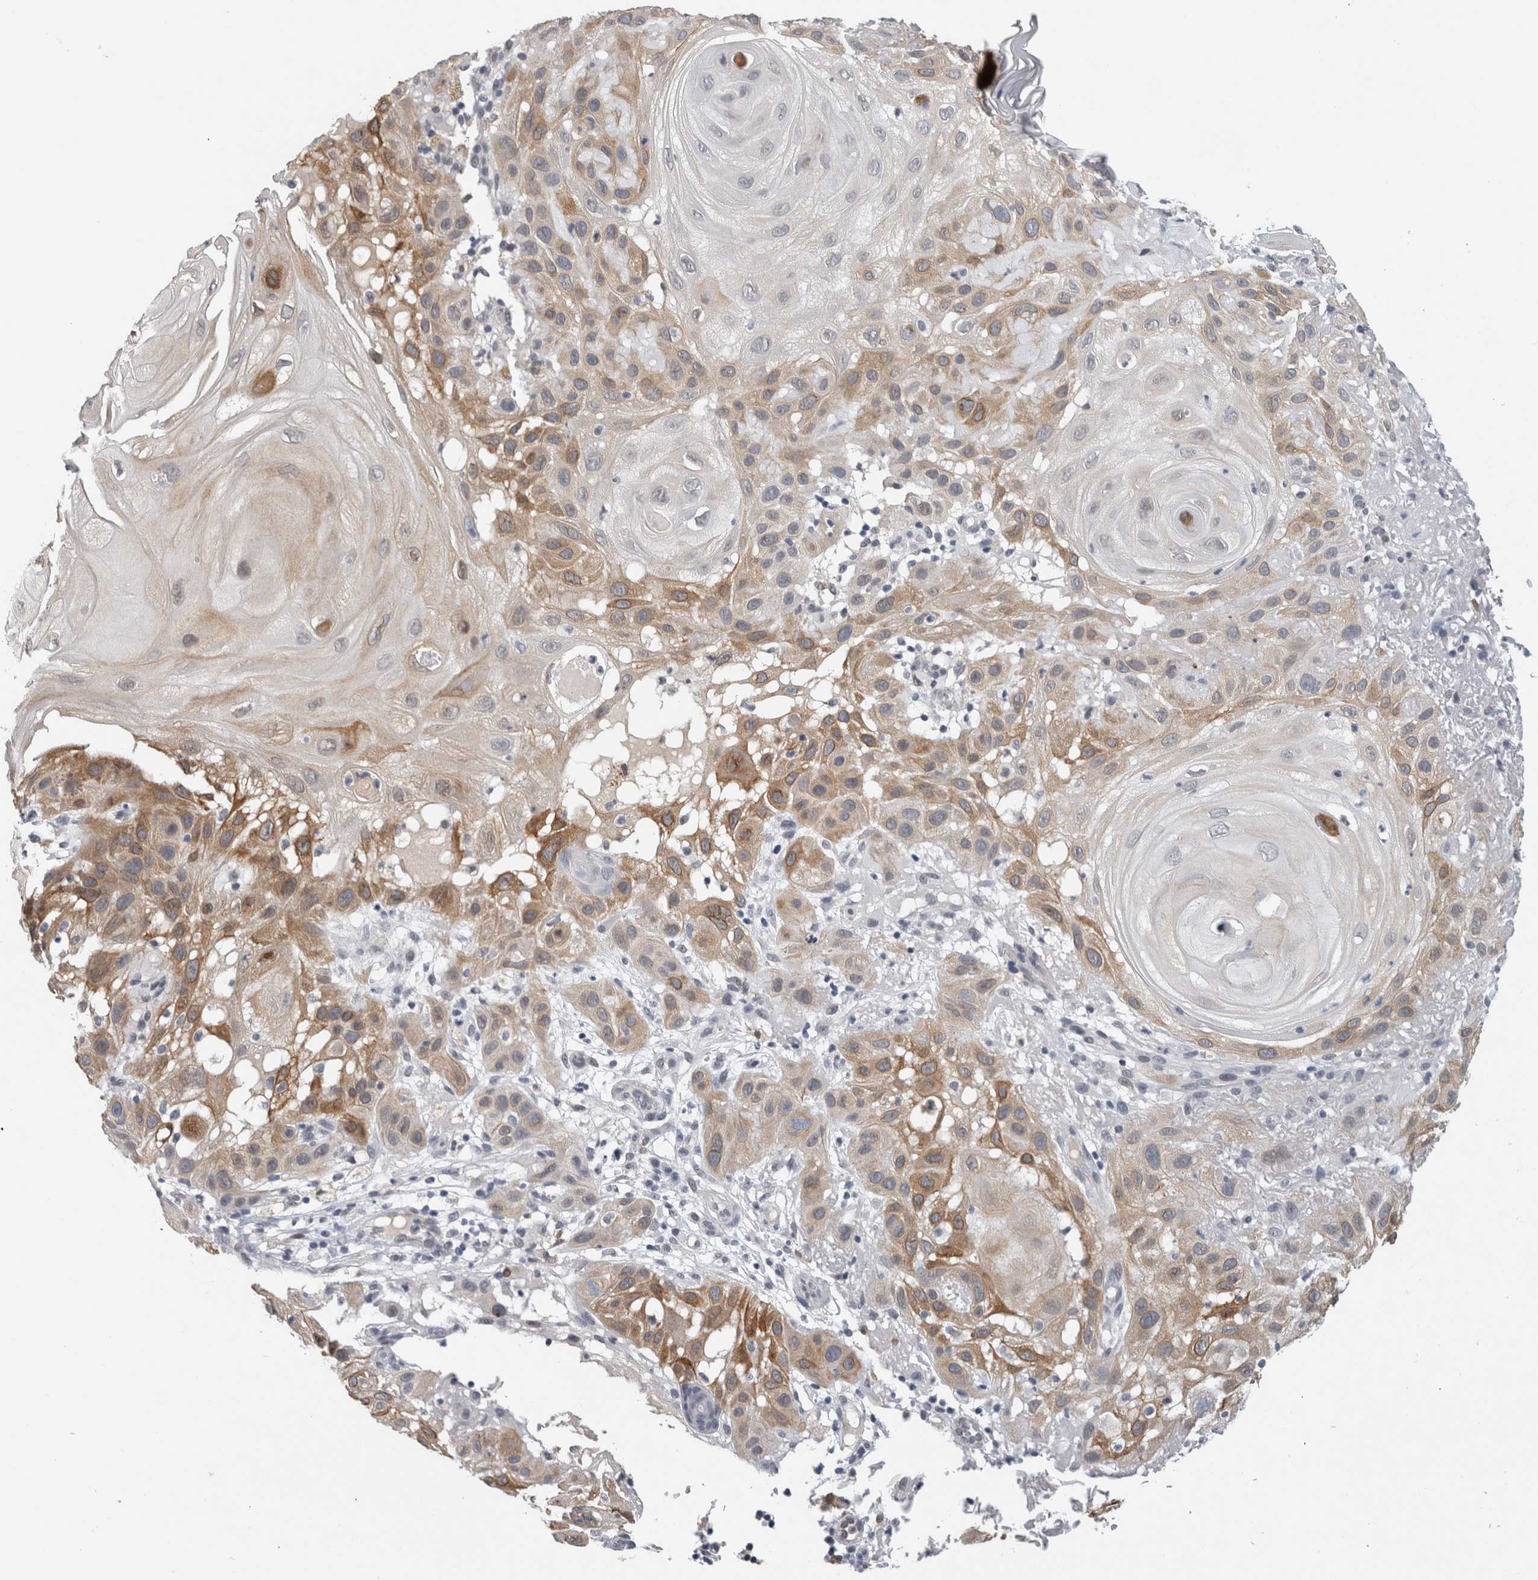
{"staining": {"intensity": "moderate", "quantity": "25%-75%", "location": "cytoplasmic/membranous"}, "tissue": "skin cancer", "cell_type": "Tumor cells", "image_type": "cancer", "snomed": [{"axis": "morphology", "description": "Squamous cell carcinoma, NOS"}, {"axis": "topography", "description": "Skin"}], "caption": "Protein staining shows moderate cytoplasmic/membranous staining in approximately 25%-75% of tumor cells in skin squamous cell carcinoma.", "gene": "PRXL2A", "patient": {"sex": "female", "age": 96}}